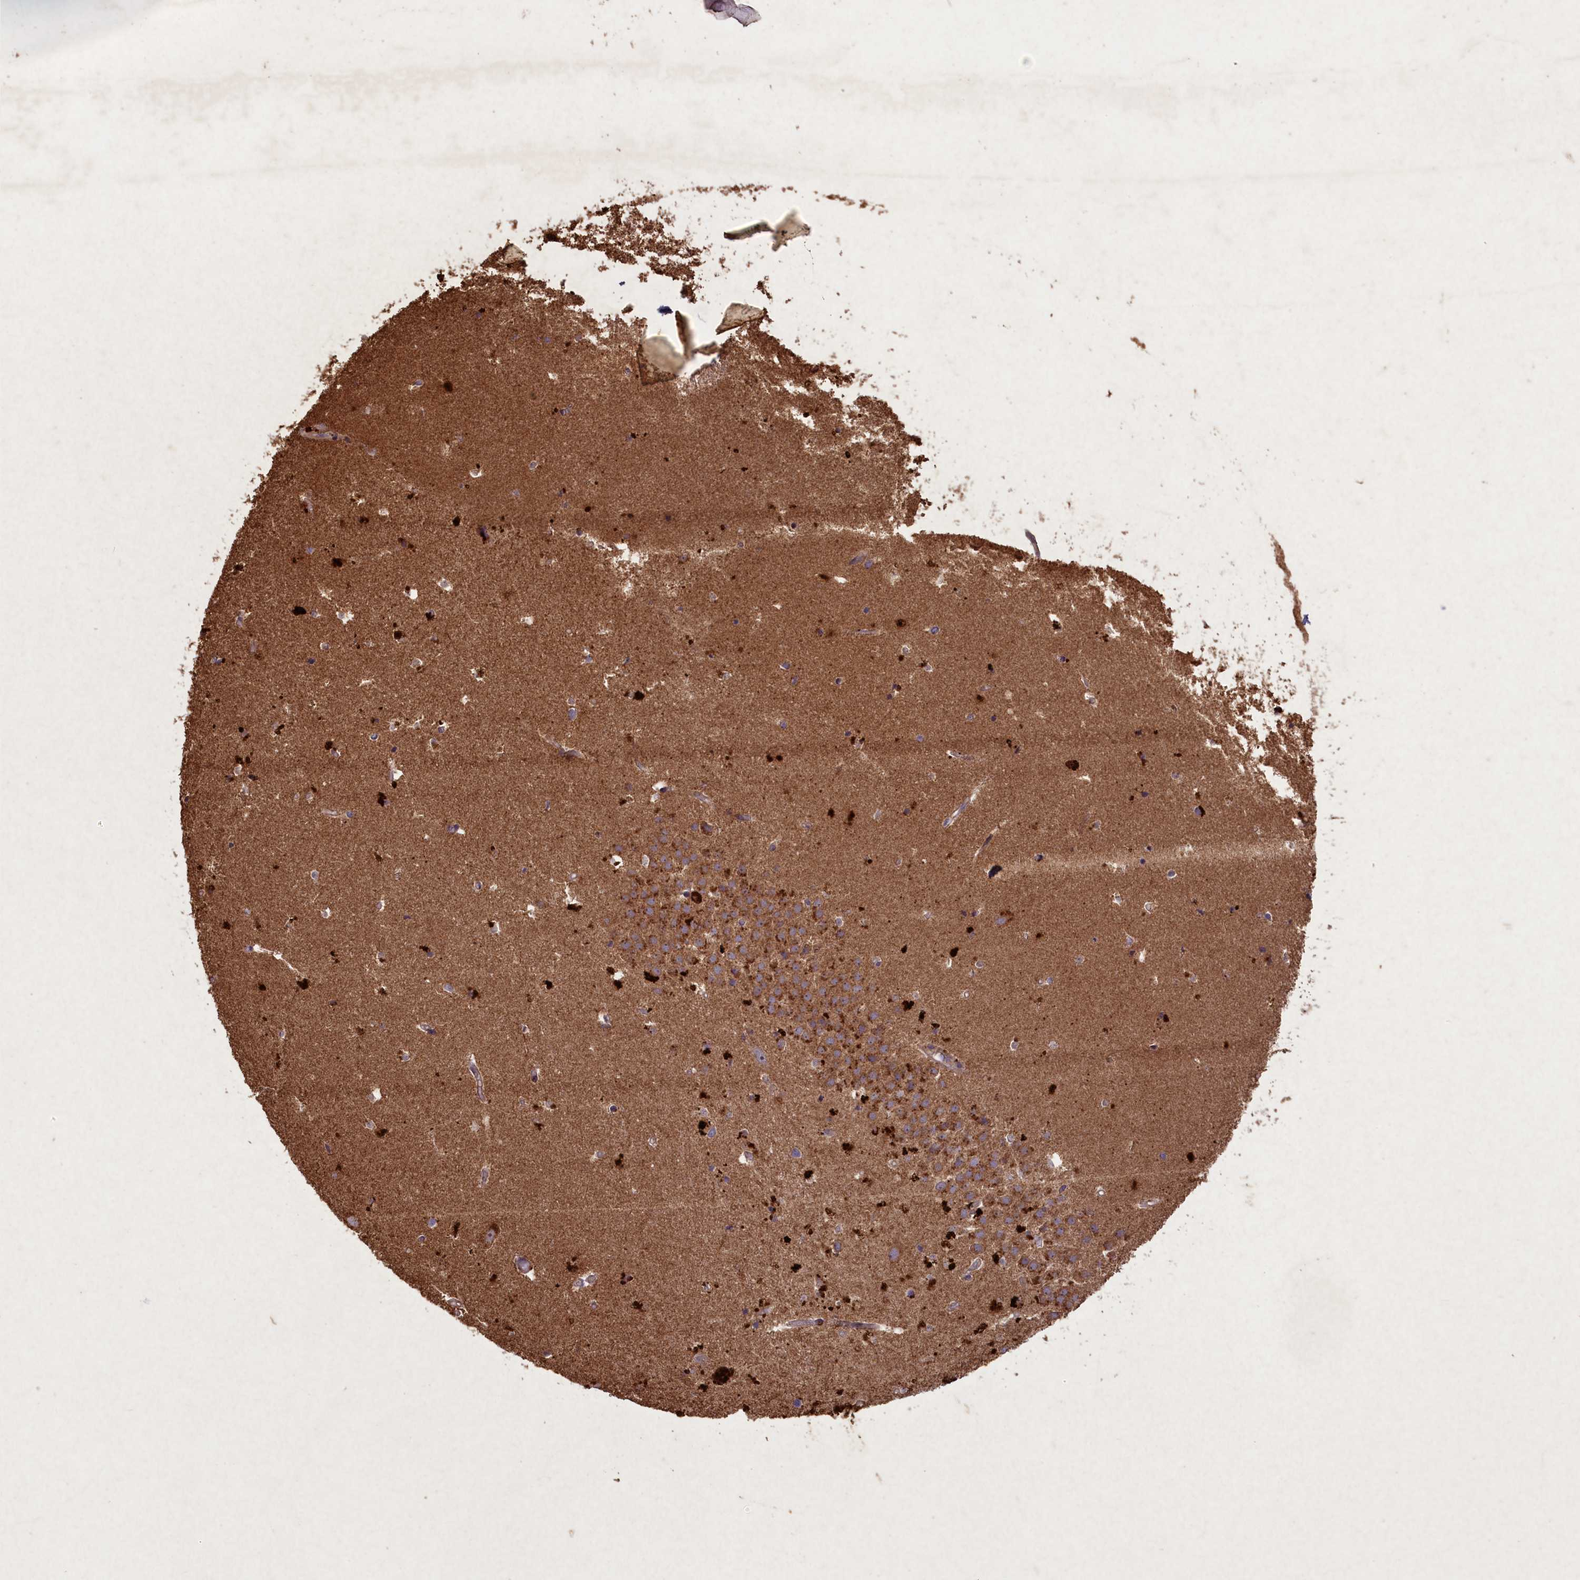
{"staining": {"intensity": "moderate", "quantity": "<25%", "location": "cytoplasmic/membranous"}, "tissue": "hippocampus", "cell_type": "Glial cells", "image_type": "normal", "snomed": [{"axis": "morphology", "description": "Normal tissue, NOS"}, {"axis": "topography", "description": "Hippocampus"}], "caption": "Immunohistochemical staining of unremarkable hippocampus displays moderate cytoplasmic/membranous protein expression in approximately <25% of glial cells.", "gene": "CIAO2B", "patient": {"sex": "female", "age": 52}}